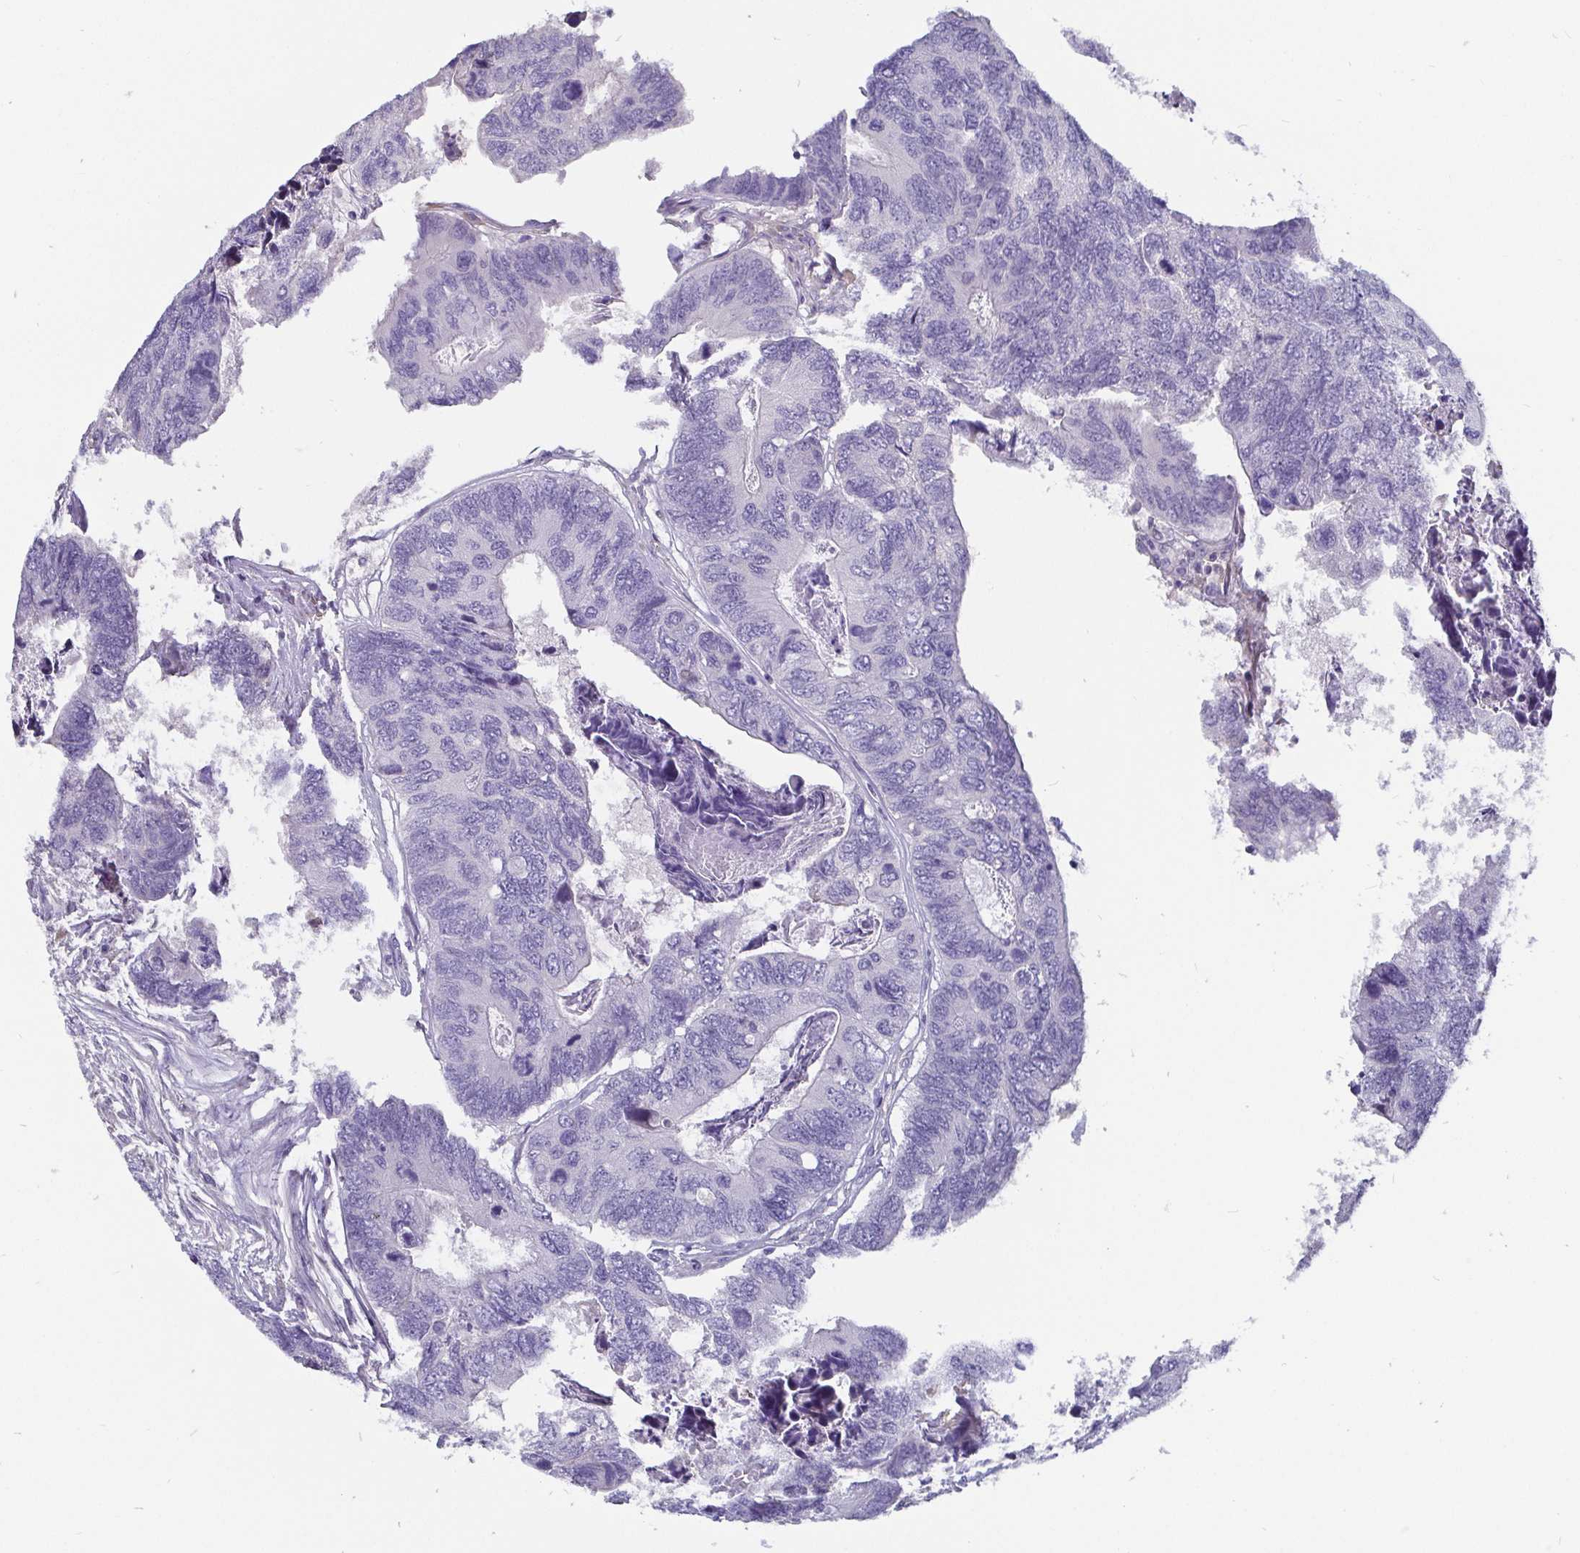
{"staining": {"intensity": "negative", "quantity": "none", "location": "none"}, "tissue": "colorectal cancer", "cell_type": "Tumor cells", "image_type": "cancer", "snomed": [{"axis": "morphology", "description": "Adenocarcinoma, NOS"}, {"axis": "topography", "description": "Colon"}], "caption": "Tumor cells show no significant protein staining in adenocarcinoma (colorectal). Brightfield microscopy of immunohistochemistry (IHC) stained with DAB (brown) and hematoxylin (blue), captured at high magnification.", "gene": "ADAMTS6", "patient": {"sex": "female", "age": 67}}